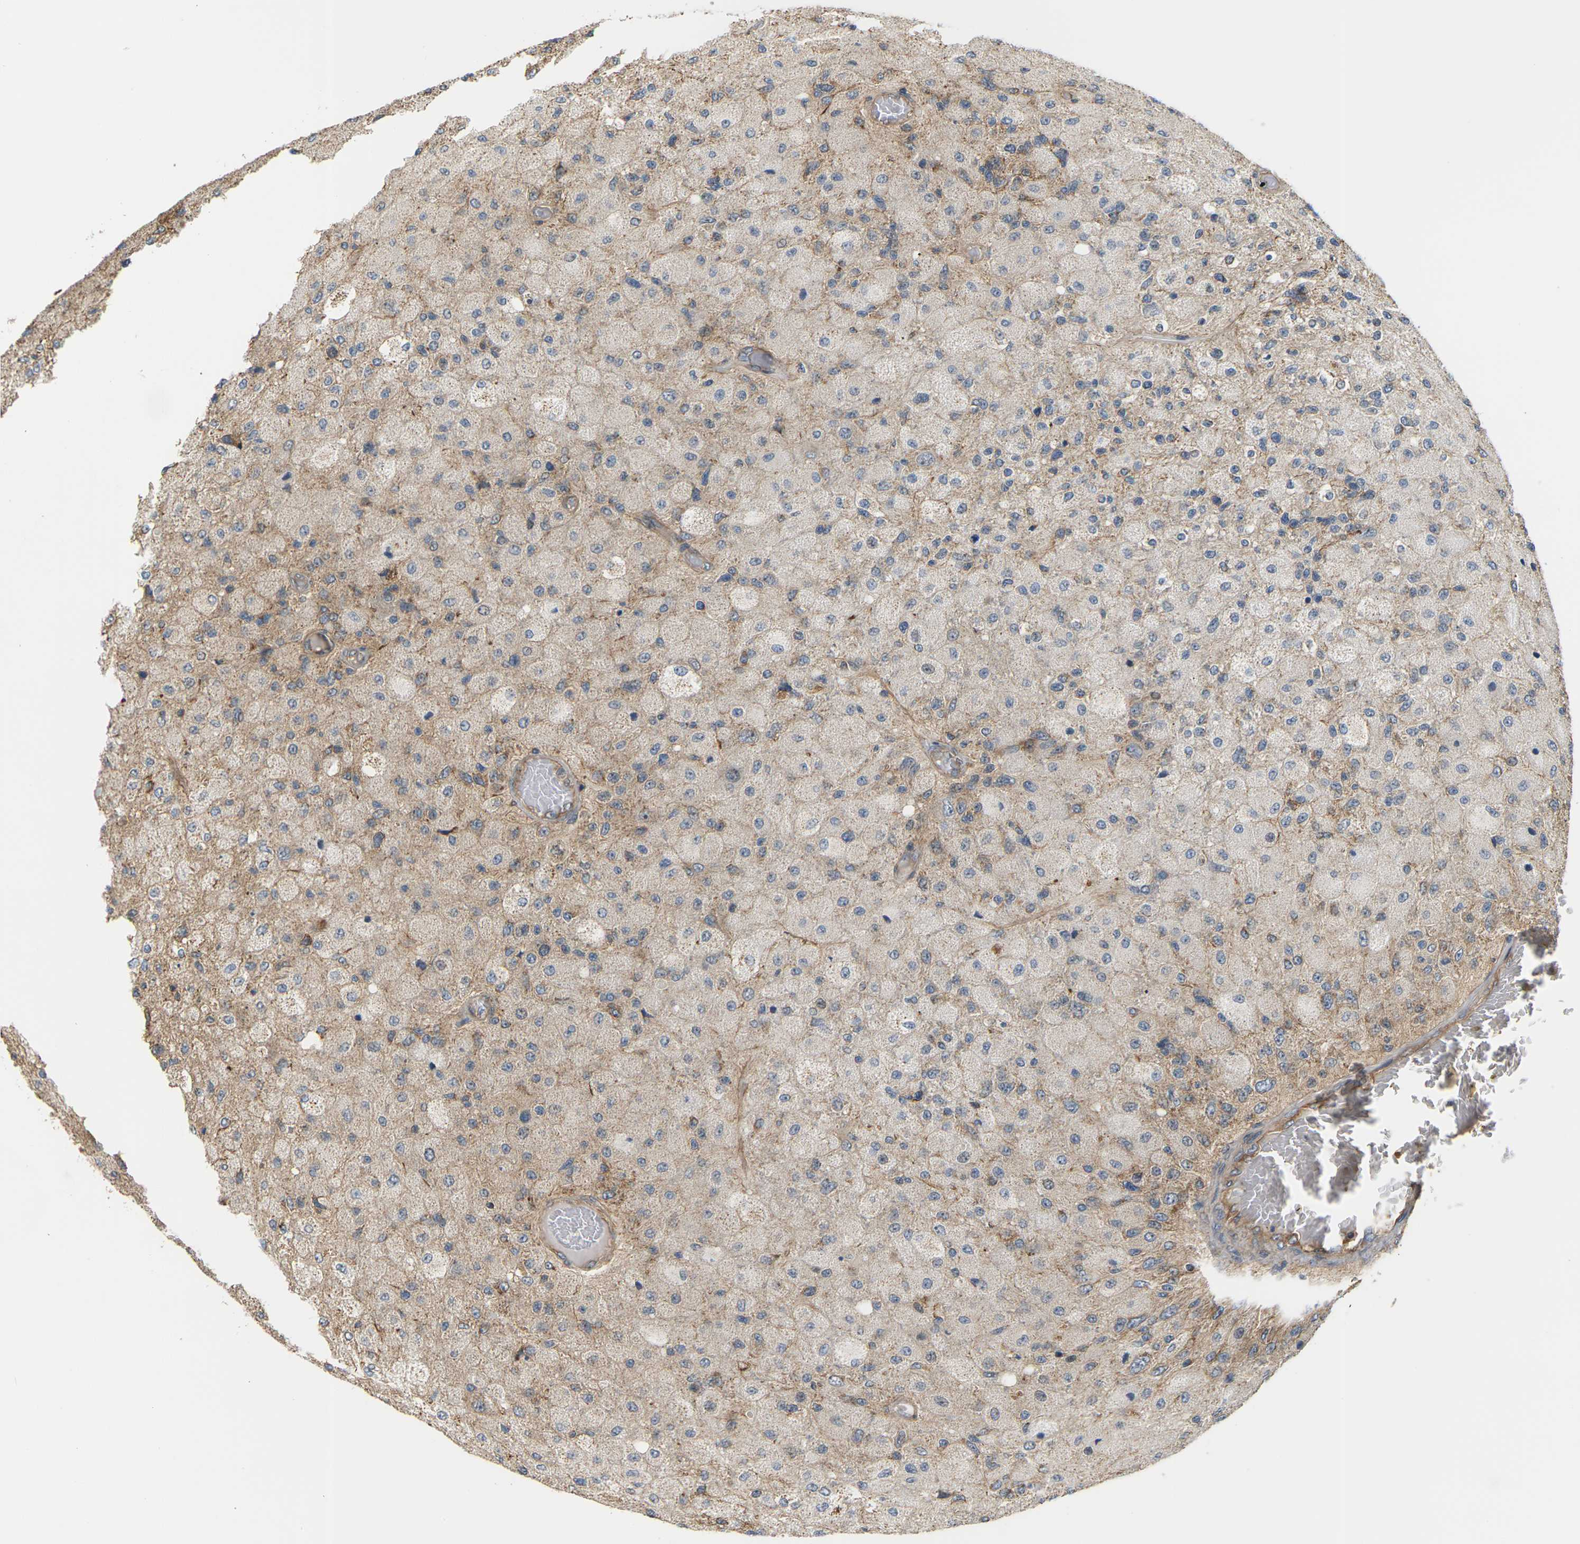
{"staining": {"intensity": "moderate", "quantity": "<25%", "location": "cytoplasmic/membranous"}, "tissue": "glioma", "cell_type": "Tumor cells", "image_type": "cancer", "snomed": [{"axis": "morphology", "description": "Normal tissue, NOS"}, {"axis": "morphology", "description": "Glioma, malignant, High grade"}, {"axis": "topography", "description": "Cerebral cortex"}], "caption": "A photomicrograph of high-grade glioma (malignant) stained for a protein displays moderate cytoplasmic/membranous brown staining in tumor cells.", "gene": "PCDHB4", "patient": {"sex": "male", "age": 77}}